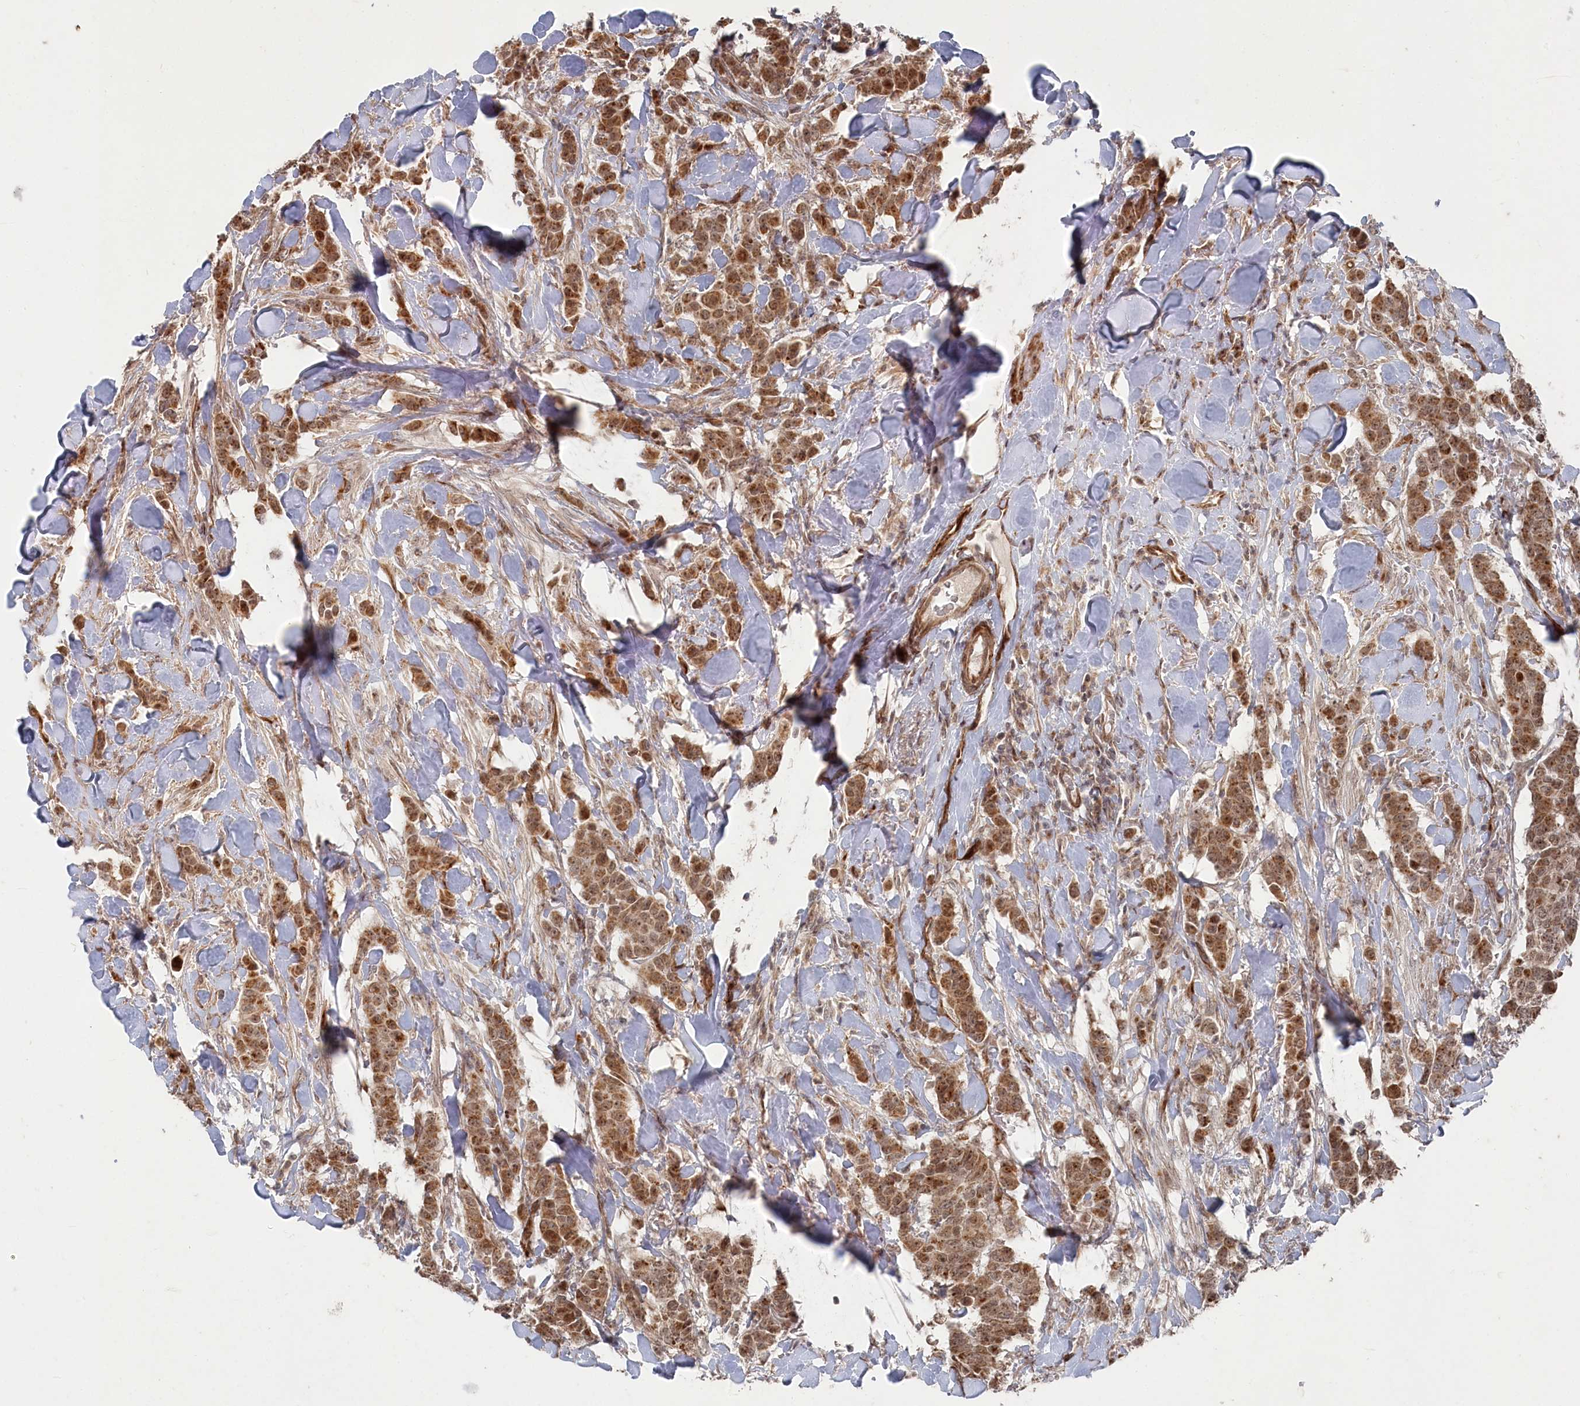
{"staining": {"intensity": "moderate", "quantity": ">75%", "location": "cytoplasmic/membranous,nuclear"}, "tissue": "breast cancer", "cell_type": "Tumor cells", "image_type": "cancer", "snomed": [{"axis": "morphology", "description": "Duct carcinoma"}, {"axis": "topography", "description": "Breast"}], "caption": "Immunohistochemistry (IHC) photomicrograph of neoplastic tissue: human invasive ductal carcinoma (breast) stained using immunohistochemistry demonstrates medium levels of moderate protein expression localized specifically in the cytoplasmic/membranous and nuclear of tumor cells, appearing as a cytoplasmic/membranous and nuclear brown color.", "gene": "POLR3A", "patient": {"sex": "female", "age": 40}}